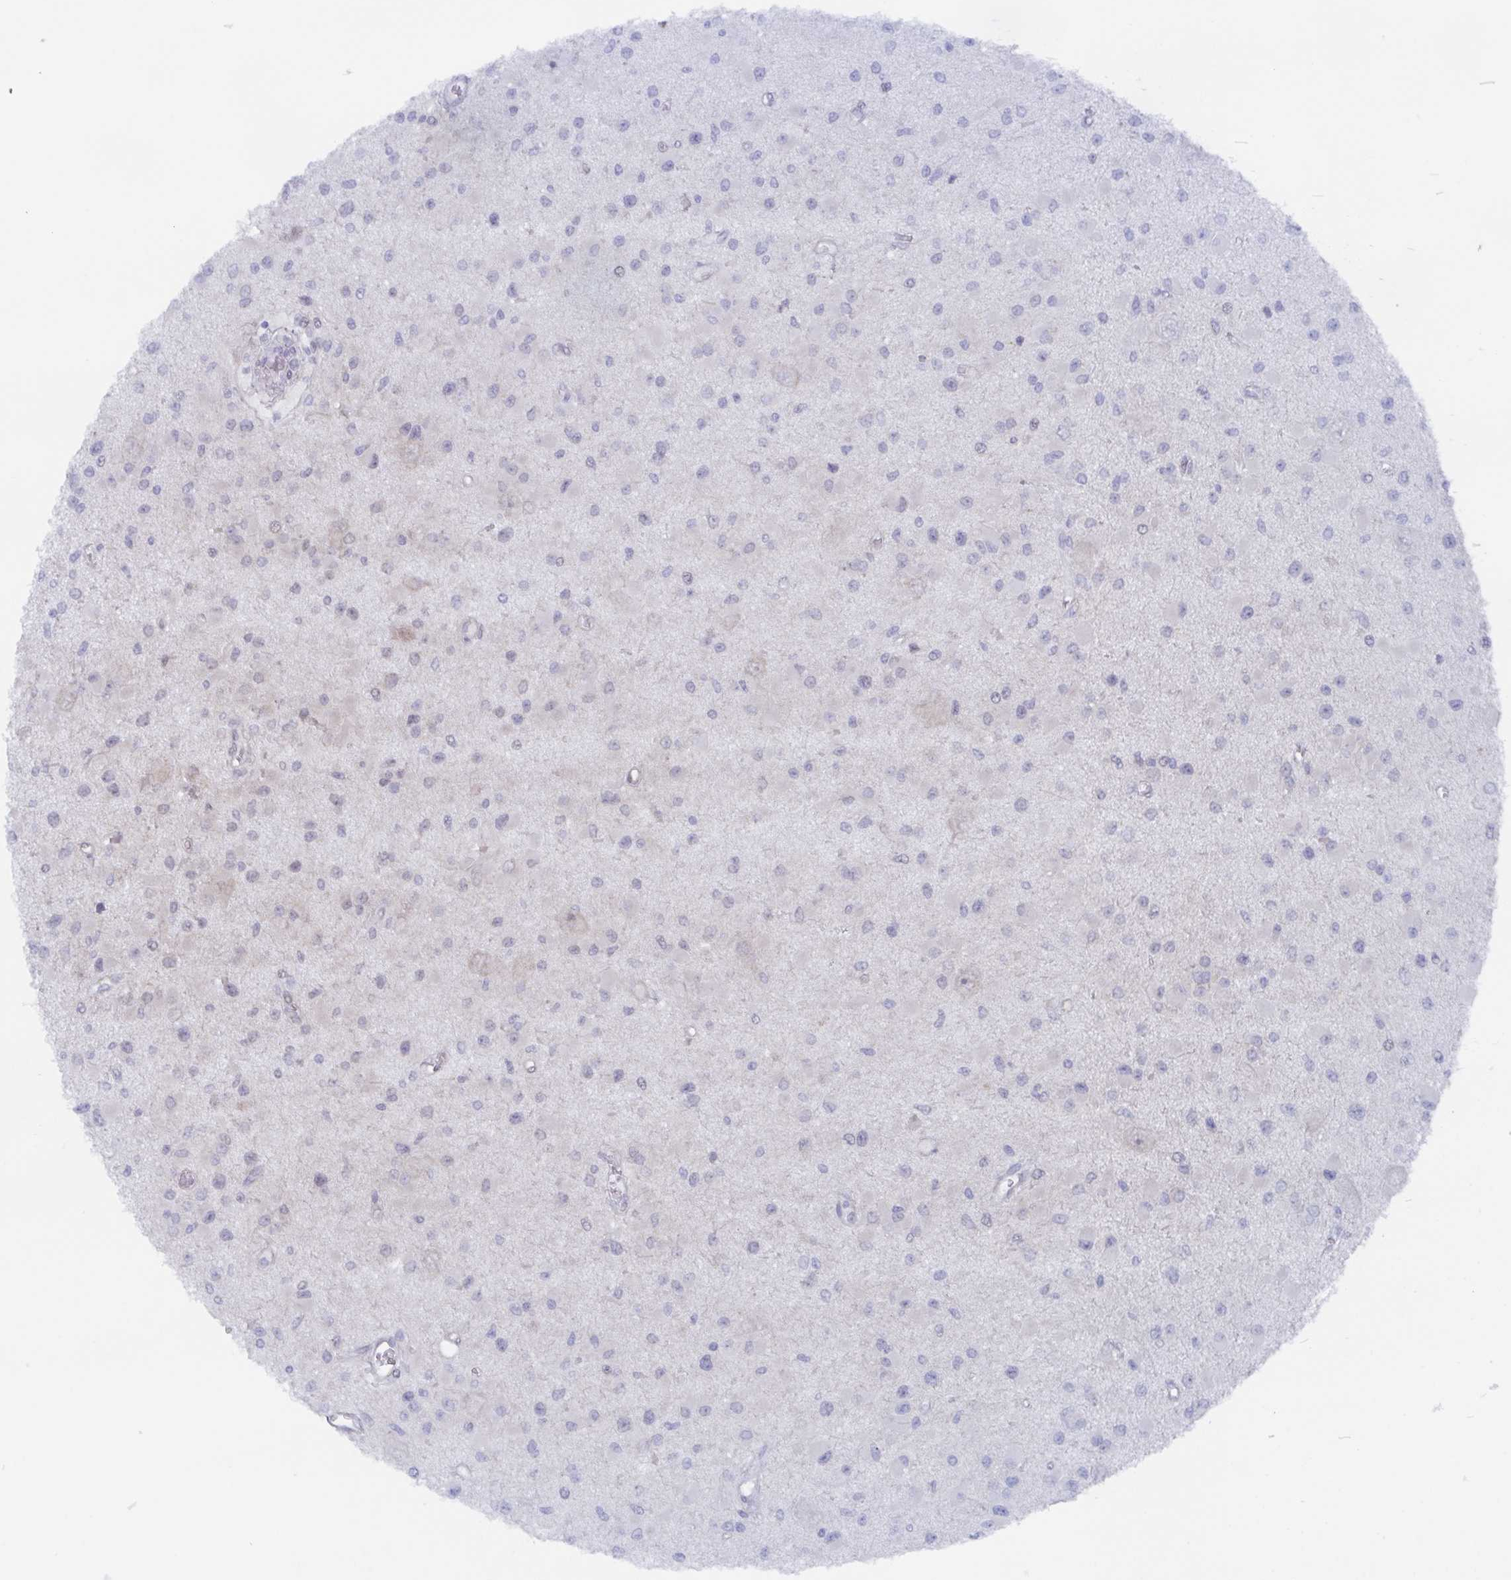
{"staining": {"intensity": "weak", "quantity": "<25%", "location": "nuclear"}, "tissue": "glioma", "cell_type": "Tumor cells", "image_type": "cancer", "snomed": [{"axis": "morphology", "description": "Glioma, malignant, High grade"}, {"axis": "topography", "description": "Brain"}], "caption": "Histopathology image shows no significant protein positivity in tumor cells of glioma. (DAB immunohistochemistry visualized using brightfield microscopy, high magnification).", "gene": "POU2F3", "patient": {"sex": "male", "age": 54}}